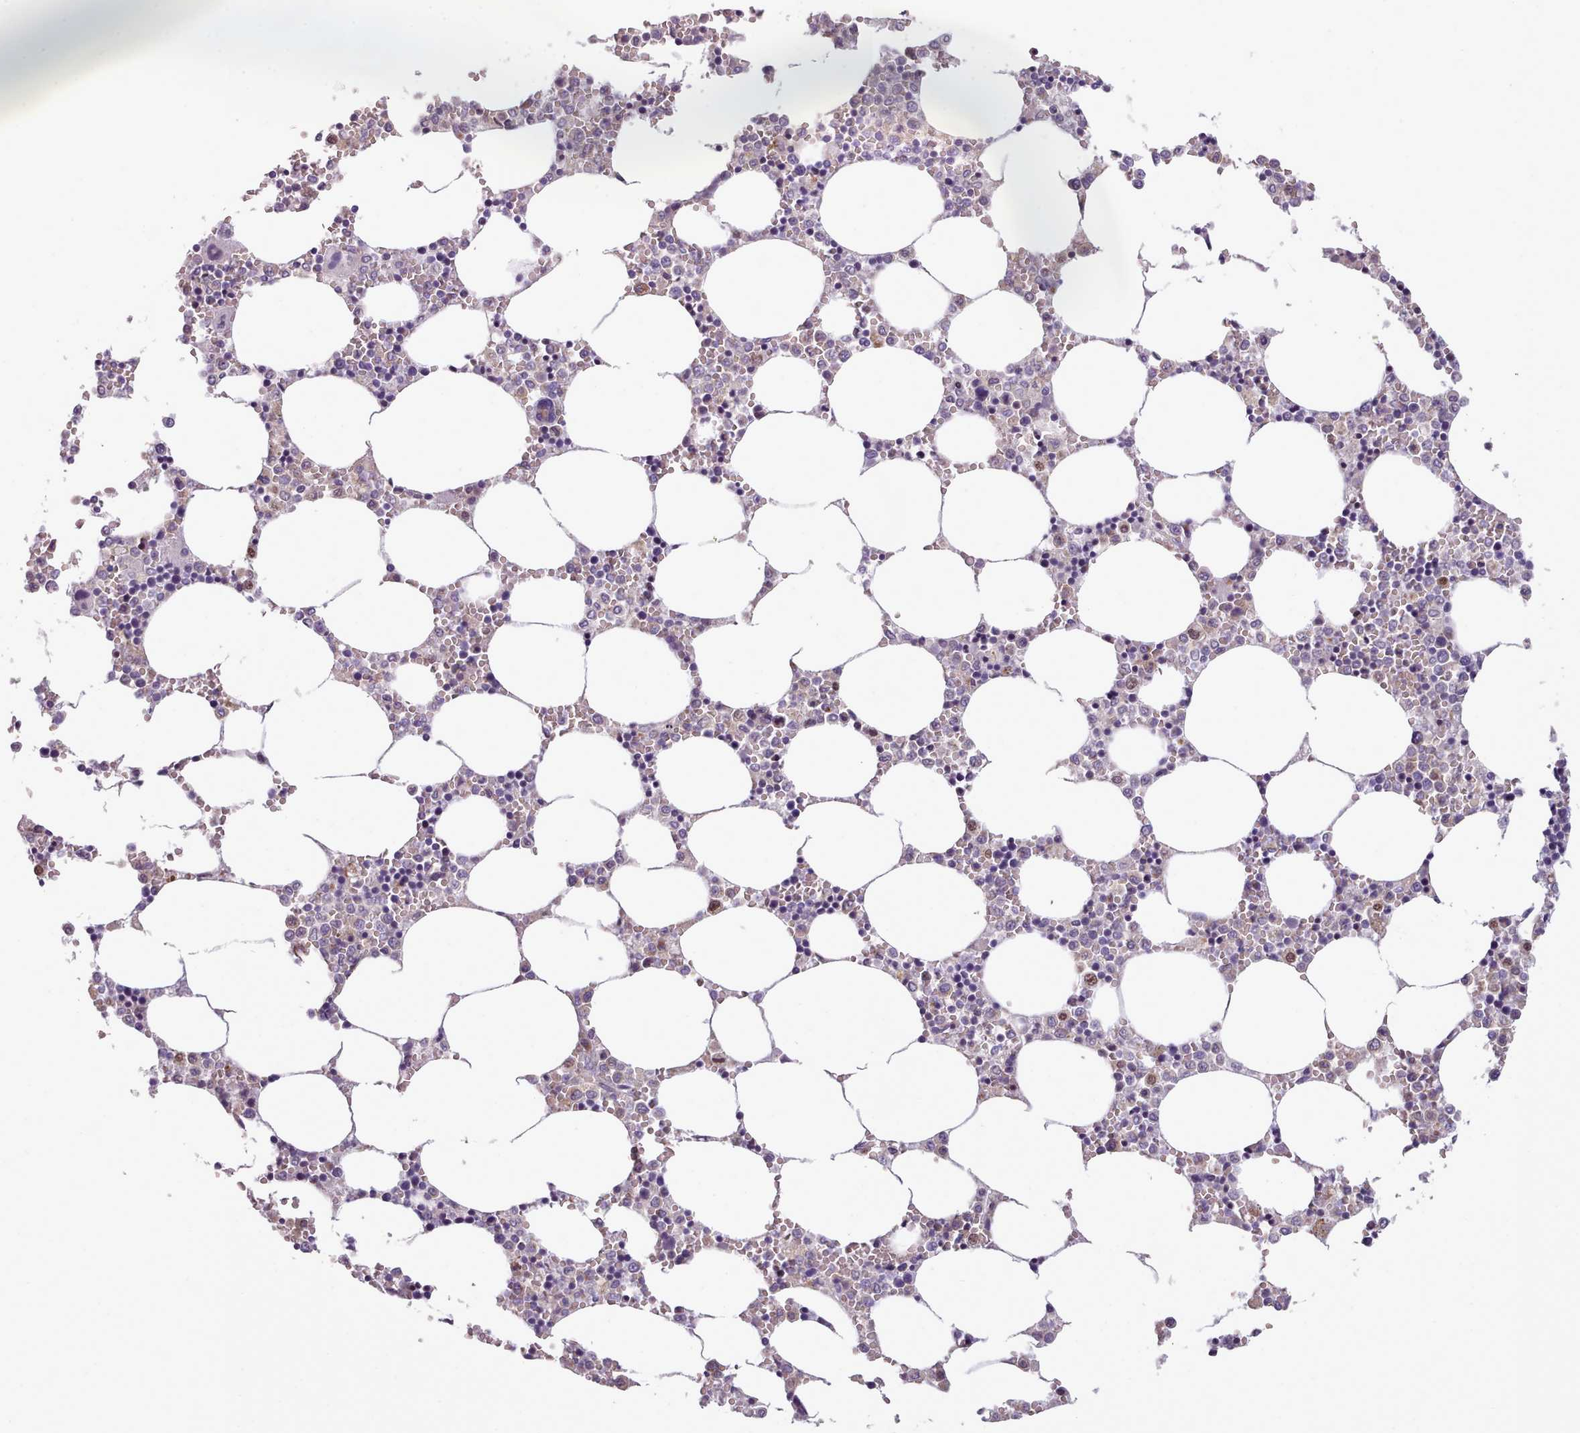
{"staining": {"intensity": "weak", "quantity": "<25%", "location": "cytoplasmic/membranous"}, "tissue": "bone marrow", "cell_type": "Hematopoietic cells", "image_type": "normal", "snomed": [{"axis": "morphology", "description": "Normal tissue, NOS"}, {"axis": "topography", "description": "Bone marrow"}], "caption": "Immunohistochemical staining of benign bone marrow exhibits no significant expression in hematopoietic cells. (DAB IHC with hematoxylin counter stain).", "gene": "SLC52A3", "patient": {"sex": "female", "age": 64}}